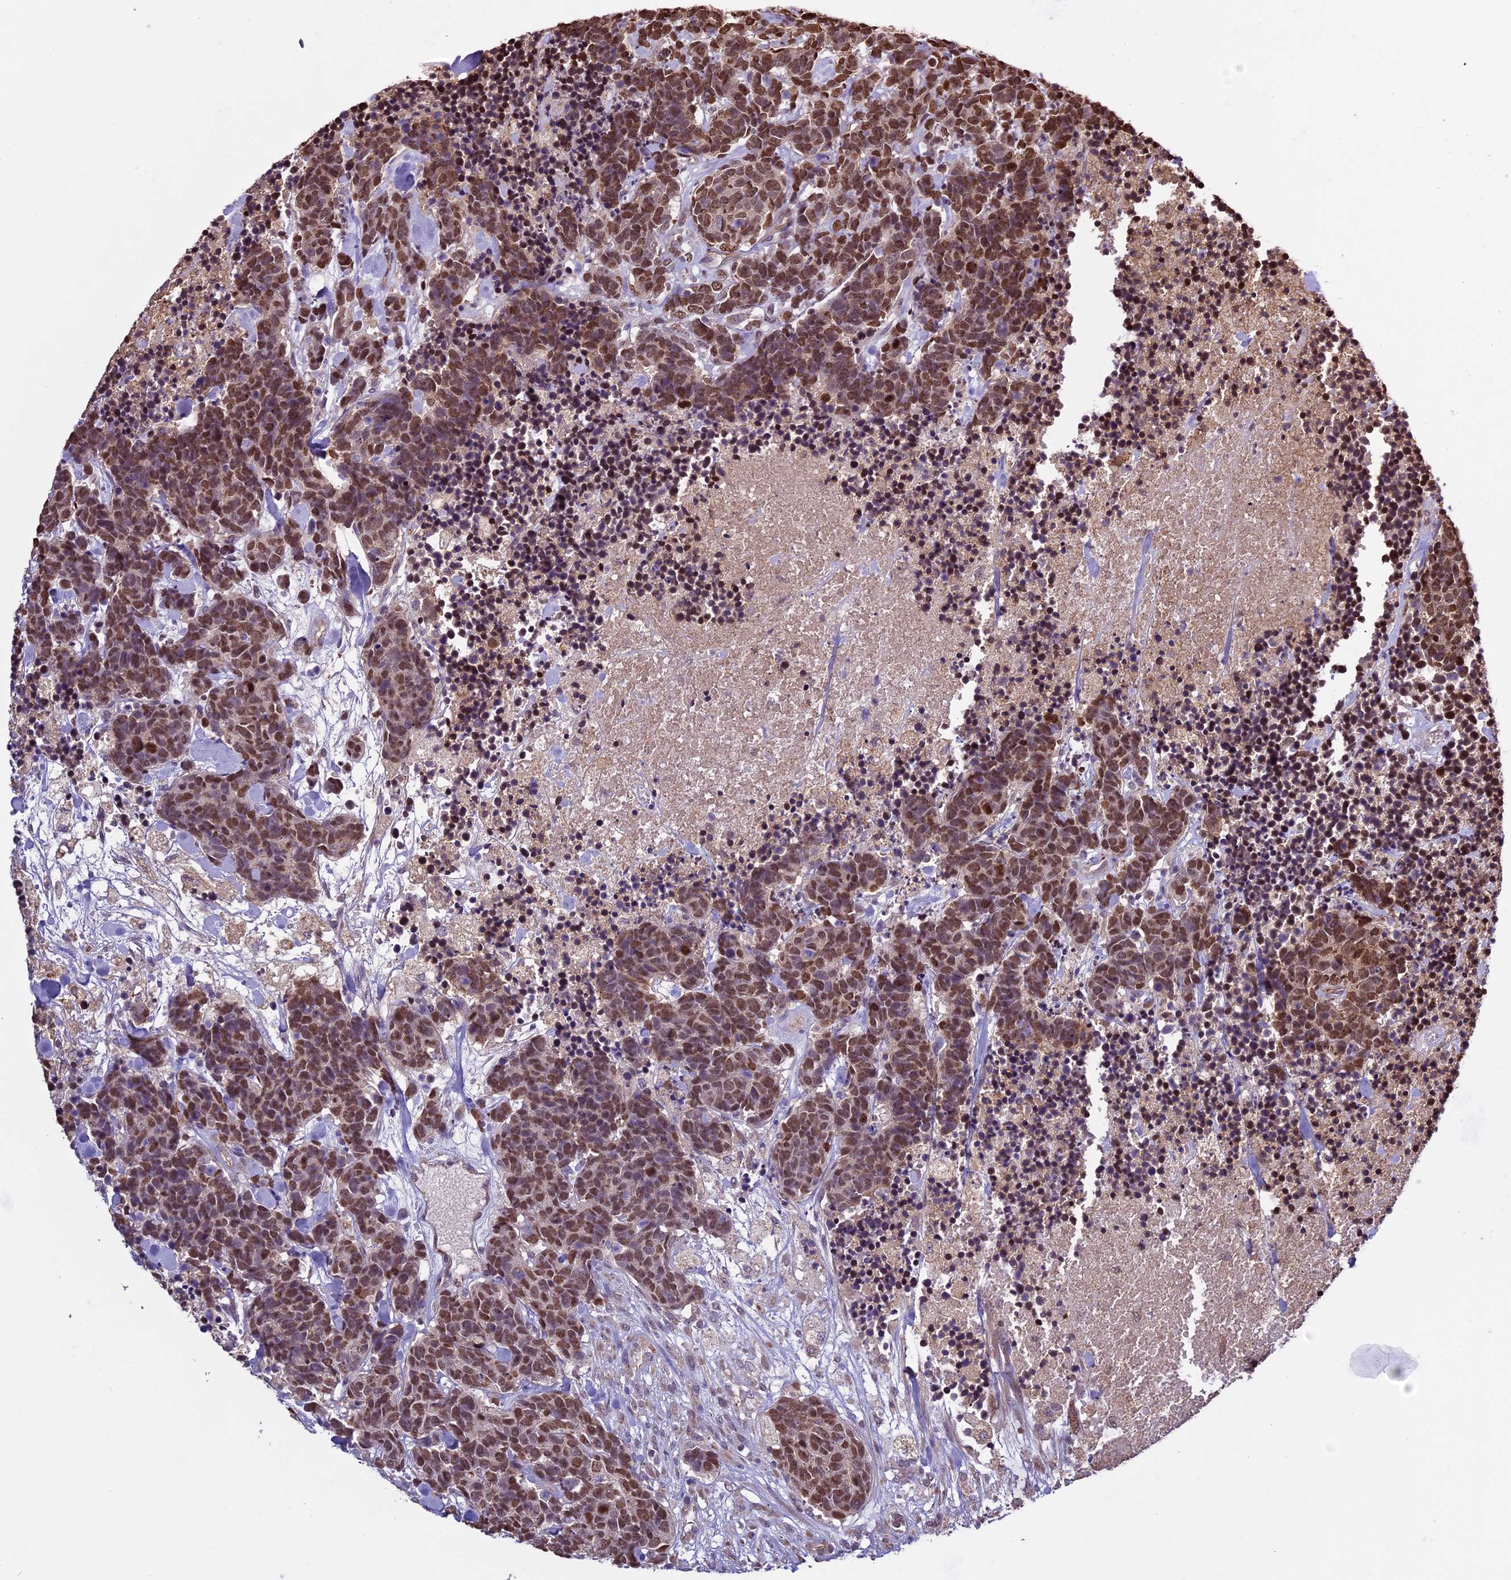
{"staining": {"intensity": "strong", "quantity": ">75%", "location": "nuclear"}, "tissue": "carcinoid", "cell_type": "Tumor cells", "image_type": "cancer", "snomed": [{"axis": "morphology", "description": "Carcinoma, NOS"}, {"axis": "morphology", "description": "Carcinoid, malignant, NOS"}, {"axis": "topography", "description": "Prostate"}], "caption": "Tumor cells reveal high levels of strong nuclear staining in approximately >75% of cells in carcinoma. (DAB IHC with brightfield microscopy, high magnification).", "gene": "C3orf70", "patient": {"sex": "male", "age": 57}}